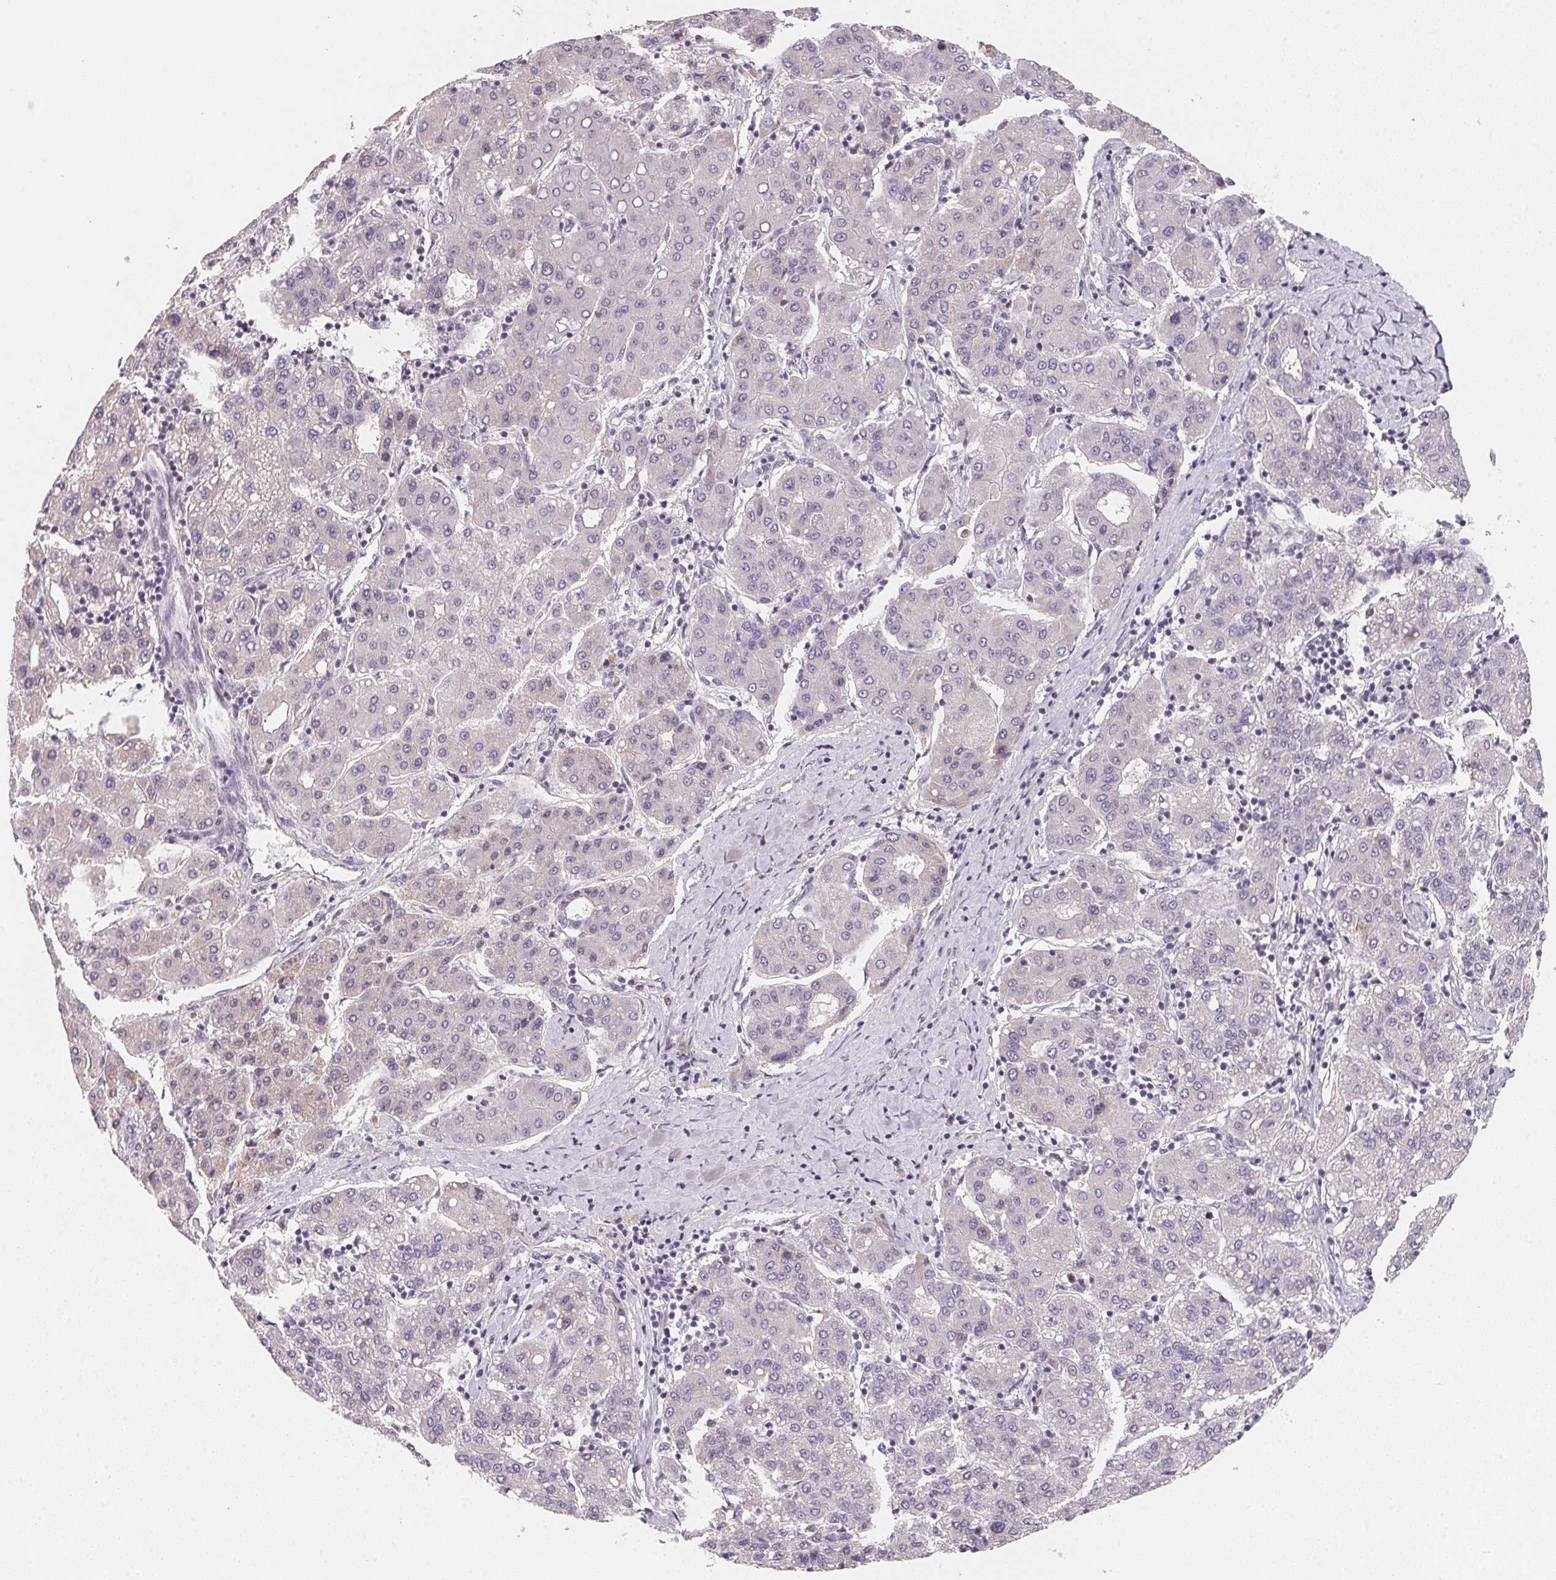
{"staining": {"intensity": "negative", "quantity": "none", "location": "none"}, "tissue": "liver cancer", "cell_type": "Tumor cells", "image_type": "cancer", "snomed": [{"axis": "morphology", "description": "Carcinoma, Hepatocellular, NOS"}, {"axis": "topography", "description": "Liver"}], "caption": "An IHC micrograph of liver cancer (hepatocellular carcinoma) is shown. There is no staining in tumor cells of liver cancer (hepatocellular carcinoma).", "gene": "KIFC1", "patient": {"sex": "male", "age": 65}}